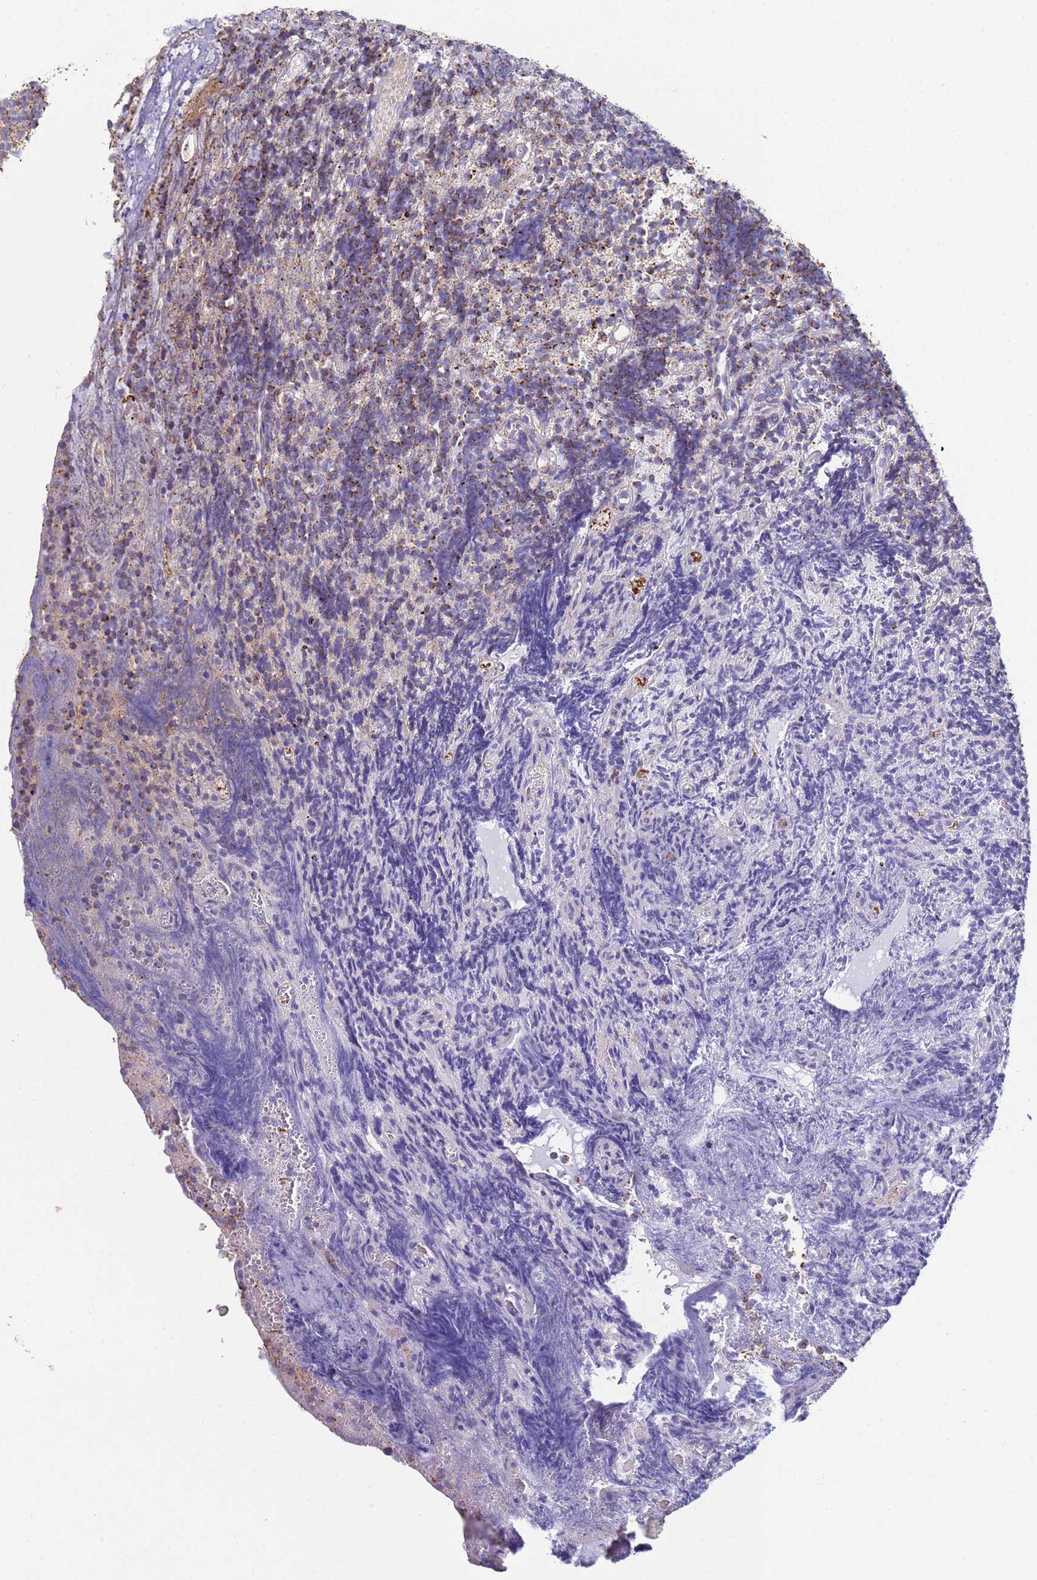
{"staining": {"intensity": "moderate", "quantity": "<25%", "location": "cytoplasmic/membranous"}, "tissue": "glioma", "cell_type": "Tumor cells", "image_type": "cancer", "snomed": [{"axis": "morphology", "description": "Glioma, malignant, Low grade"}, {"axis": "topography", "description": "Brain"}], "caption": "Tumor cells show low levels of moderate cytoplasmic/membranous expression in about <25% of cells in human glioma. The staining was performed using DAB, with brown indicating positive protein expression. Nuclei are stained blue with hematoxylin.", "gene": "FBXO33", "patient": {"sex": "female", "age": 1}}